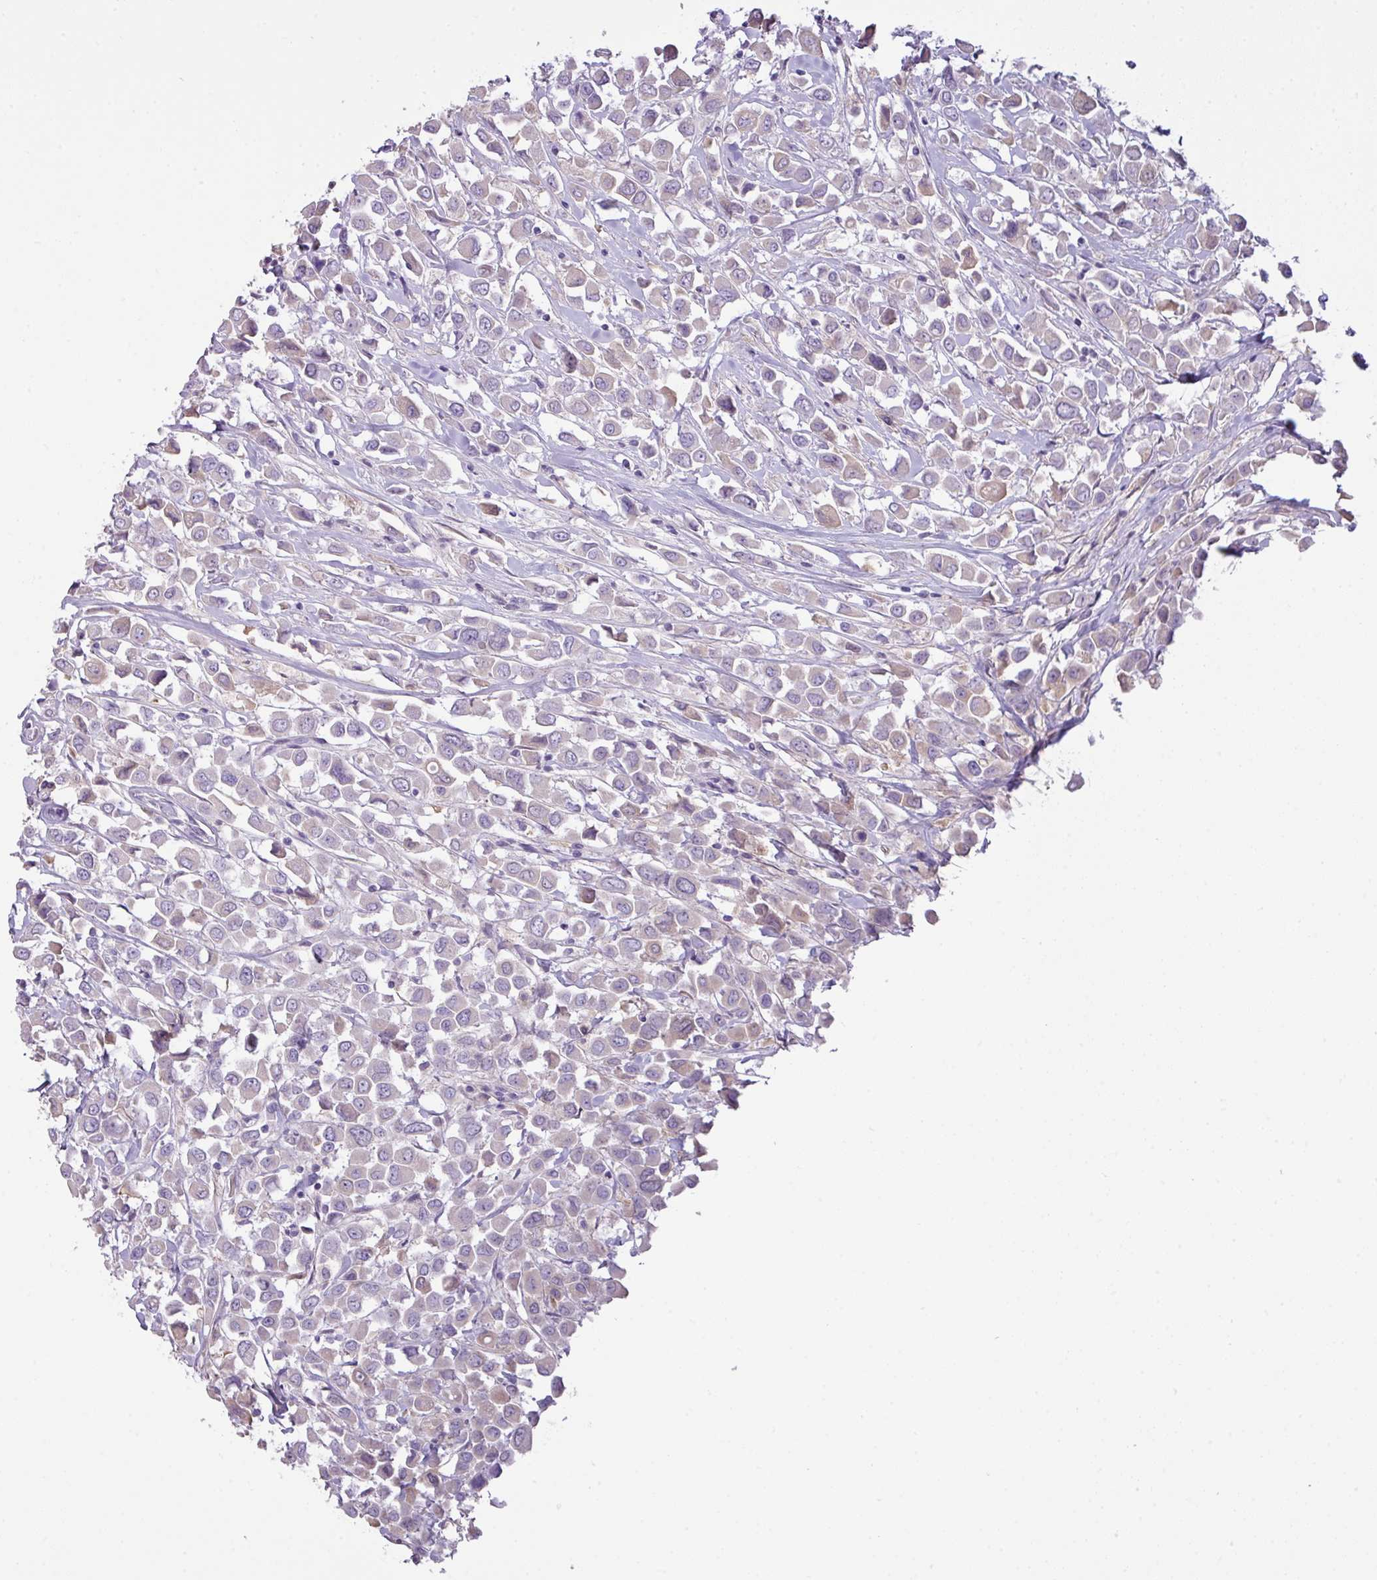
{"staining": {"intensity": "negative", "quantity": "none", "location": "none"}, "tissue": "breast cancer", "cell_type": "Tumor cells", "image_type": "cancer", "snomed": [{"axis": "morphology", "description": "Duct carcinoma"}, {"axis": "topography", "description": "Breast"}], "caption": "Breast cancer stained for a protein using IHC demonstrates no staining tumor cells.", "gene": "OR6C6", "patient": {"sex": "female", "age": 61}}